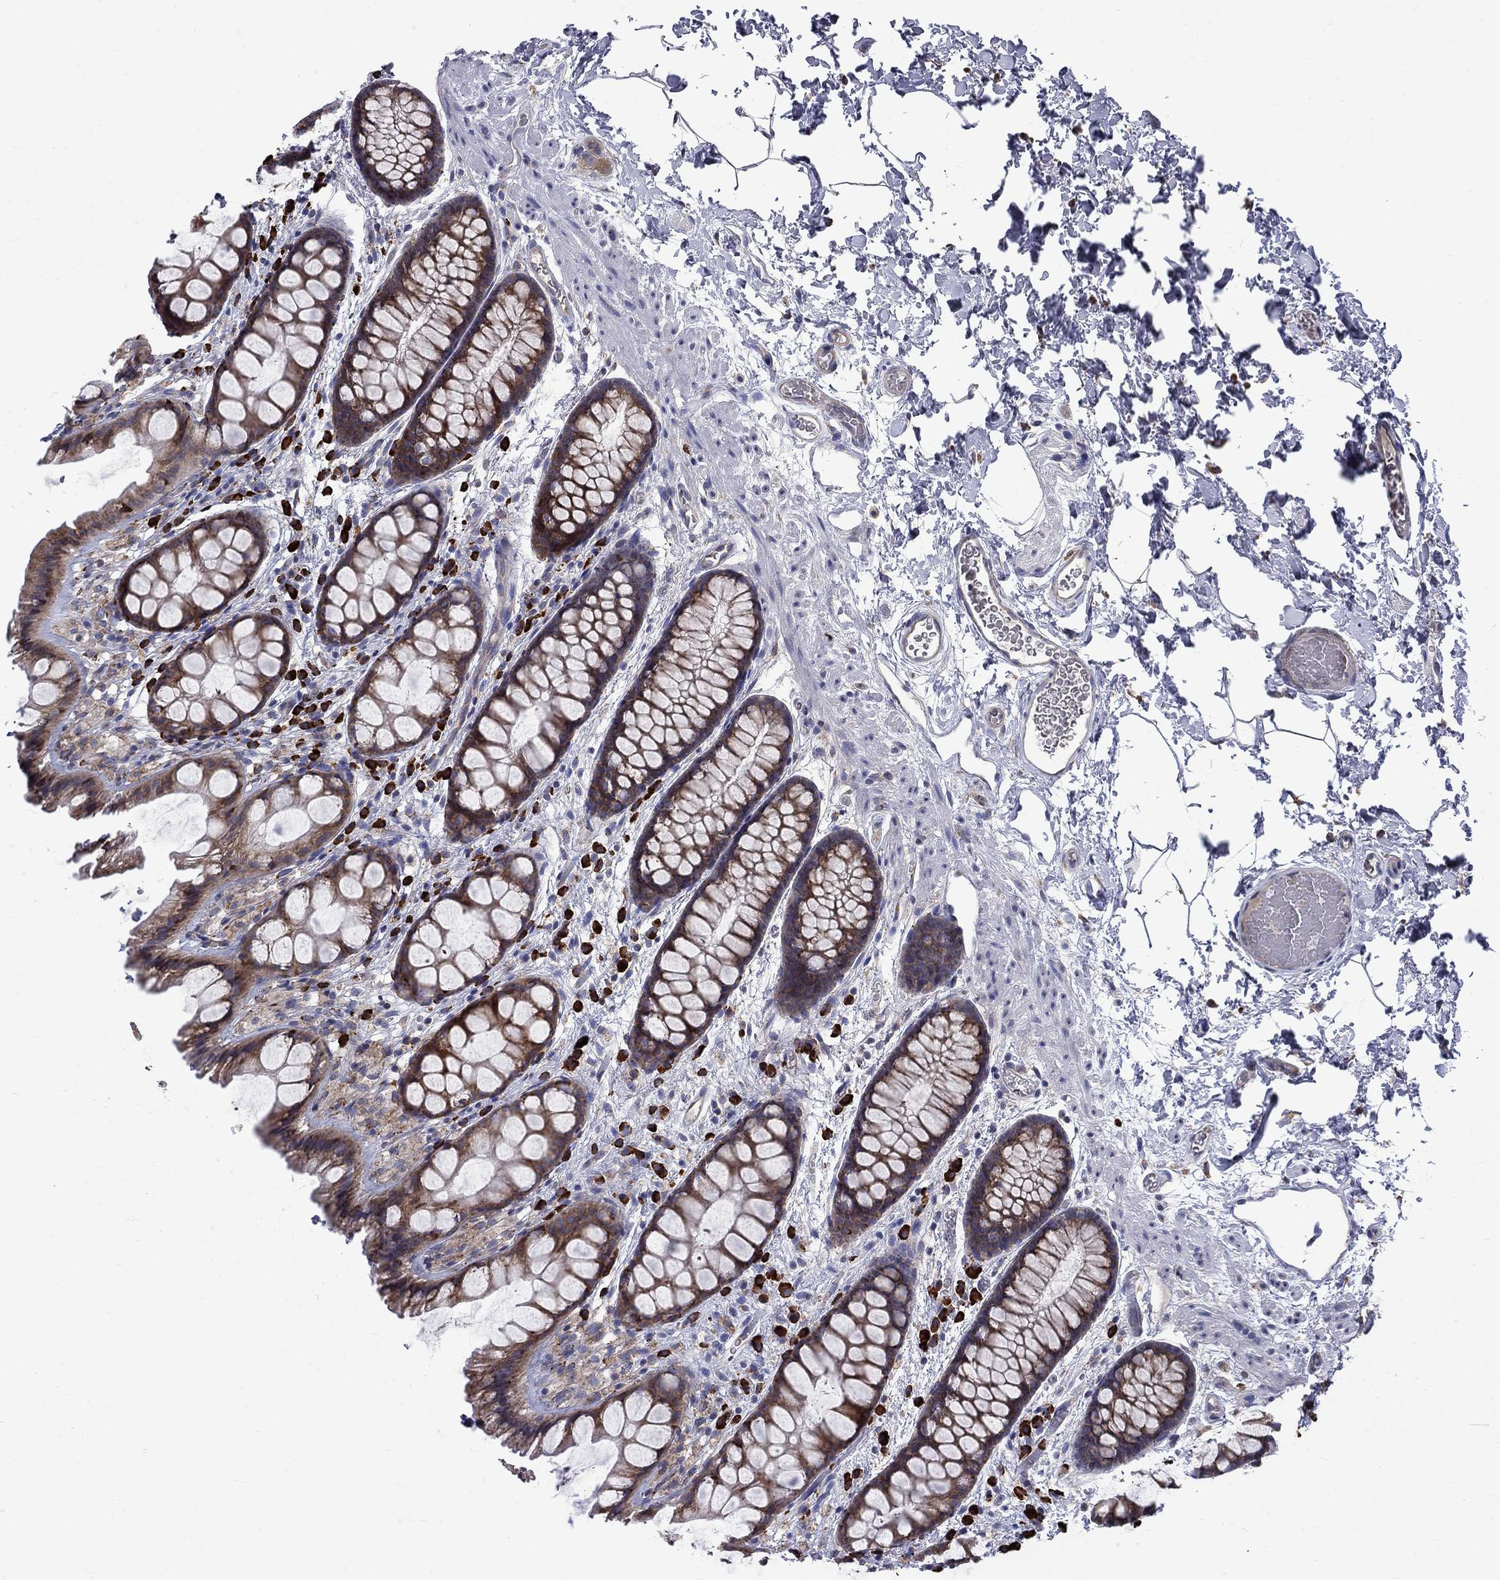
{"staining": {"intensity": "strong", "quantity": "25%-75%", "location": "cytoplasmic/membranous"}, "tissue": "rectum", "cell_type": "Glandular cells", "image_type": "normal", "snomed": [{"axis": "morphology", "description": "Normal tissue, NOS"}, {"axis": "topography", "description": "Rectum"}], "caption": "Approximately 25%-75% of glandular cells in unremarkable rectum reveal strong cytoplasmic/membranous protein positivity as visualized by brown immunohistochemical staining.", "gene": "ASNS", "patient": {"sex": "female", "age": 62}}